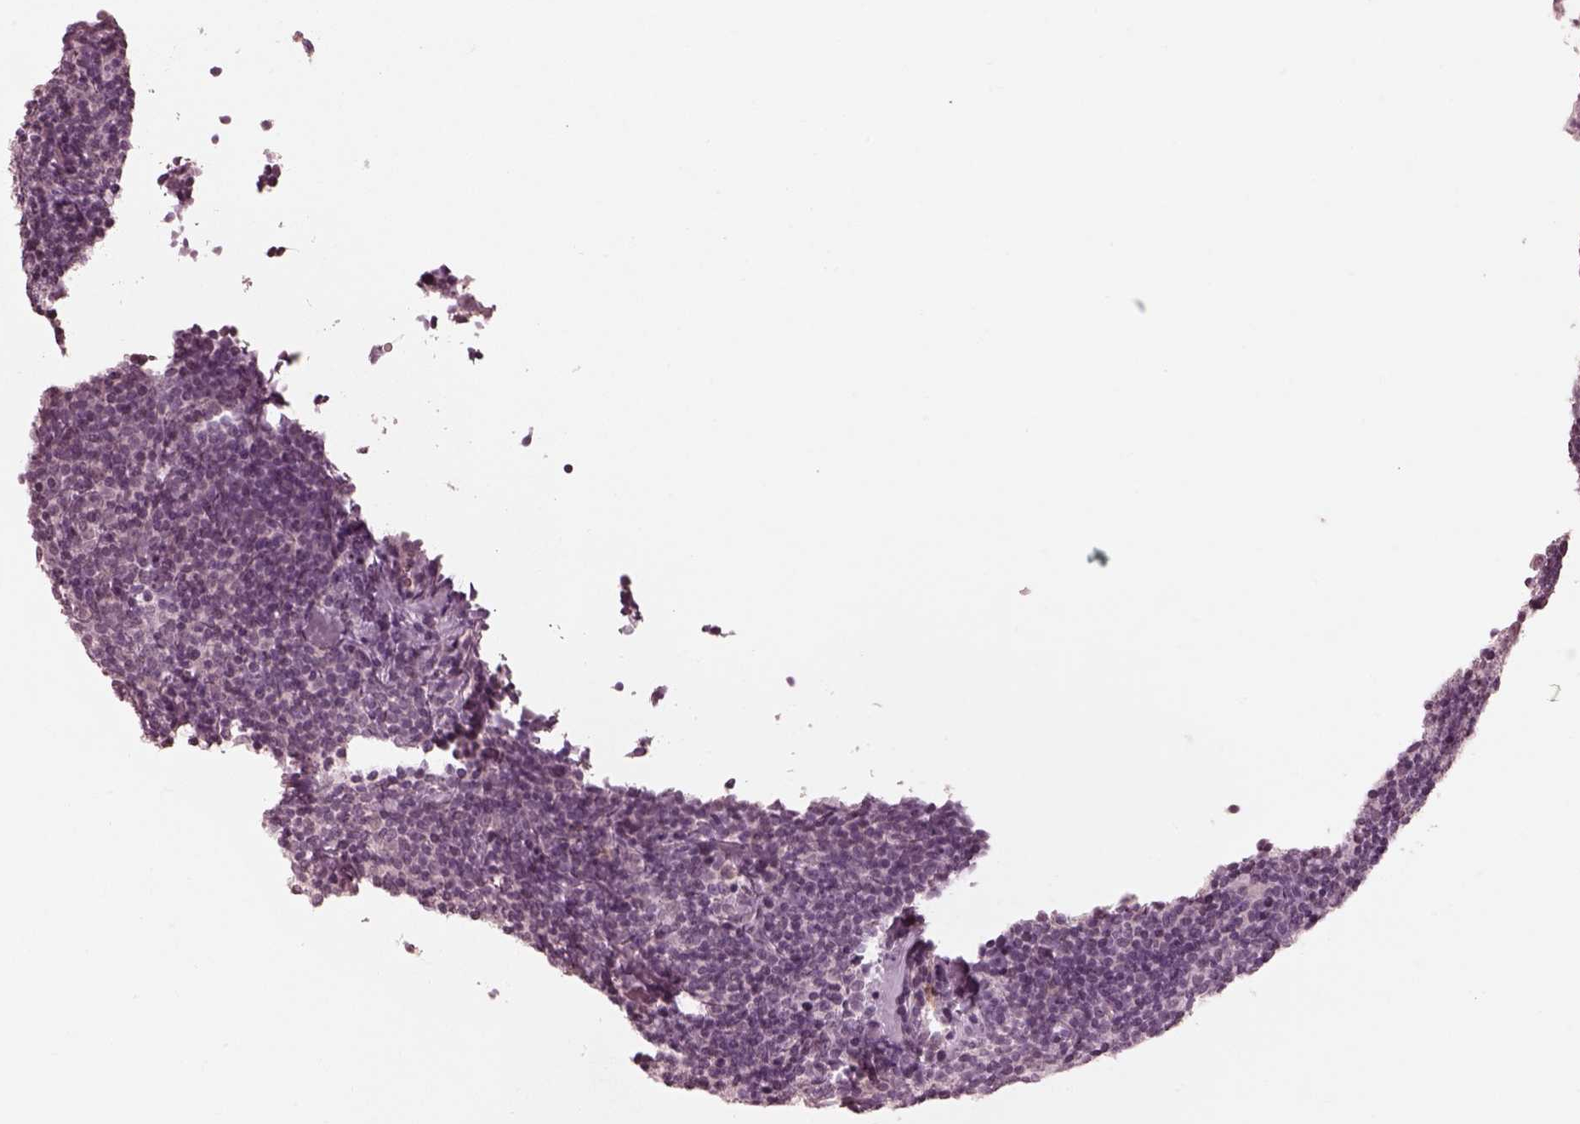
{"staining": {"intensity": "negative", "quantity": "none", "location": "none"}, "tissue": "lymphoma", "cell_type": "Tumor cells", "image_type": "cancer", "snomed": [{"axis": "morphology", "description": "Malignant lymphoma, non-Hodgkin's type, Low grade"}, {"axis": "topography", "description": "Lymph node"}], "caption": "High magnification brightfield microscopy of lymphoma stained with DAB (3,3'-diaminobenzidine) (brown) and counterstained with hematoxylin (blue): tumor cells show no significant expression.", "gene": "KCNA2", "patient": {"sex": "female", "age": 56}}